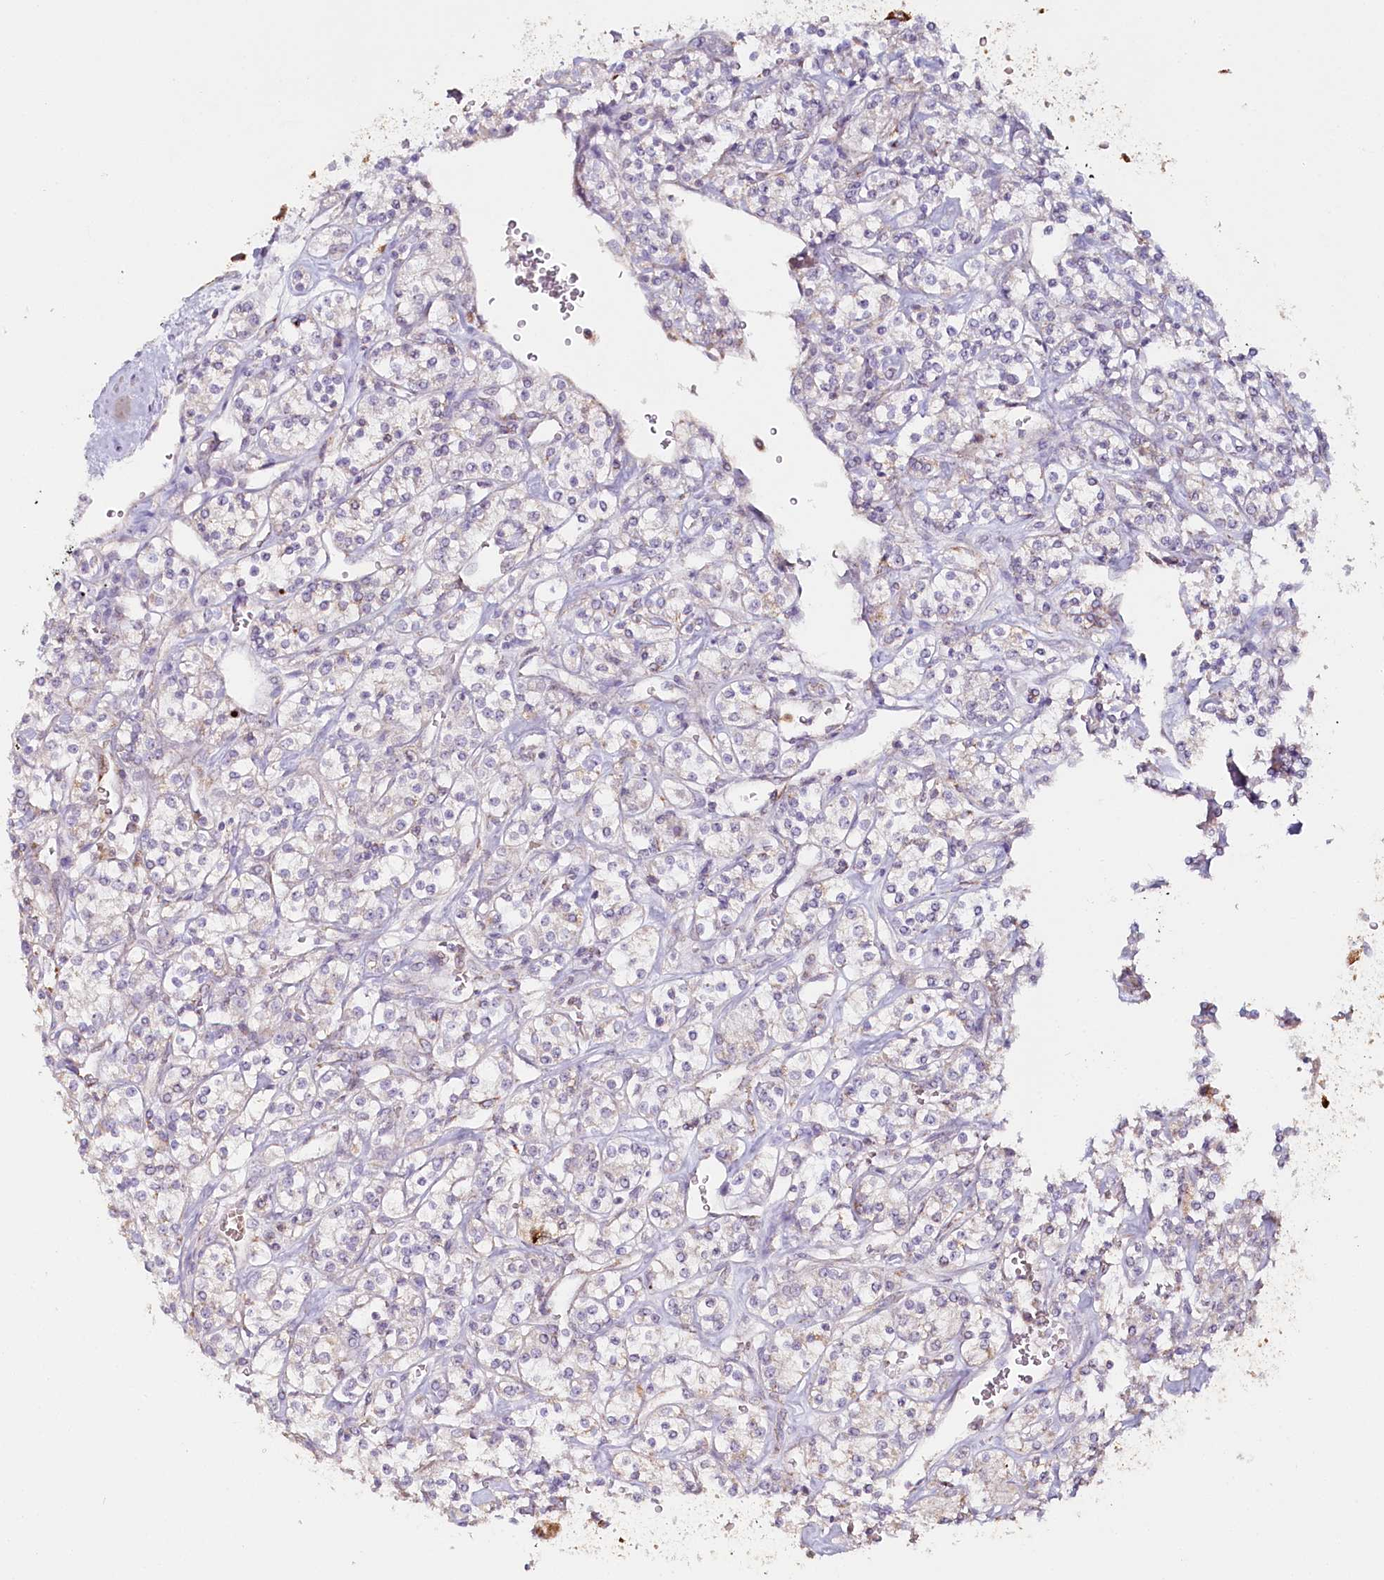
{"staining": {"intensity": "negative", "quantity": "none", "location": "none"}, "tissue": "renal cancer", "cell_type": "Tumor cells", "image_type": "cancer", "snomed": [{"axis": "morphology", "description": "Adenocarcinoma, NOS"}, {"axis": "topography", "description": "Kidney"}], "caption": "DAB immunohistochemical staining of human adenocarcinoma (renal) demonstrates no significant positivity in tumor cells.", "gene": "MMP25", "patient": {"sex": "male", "age": 77}}